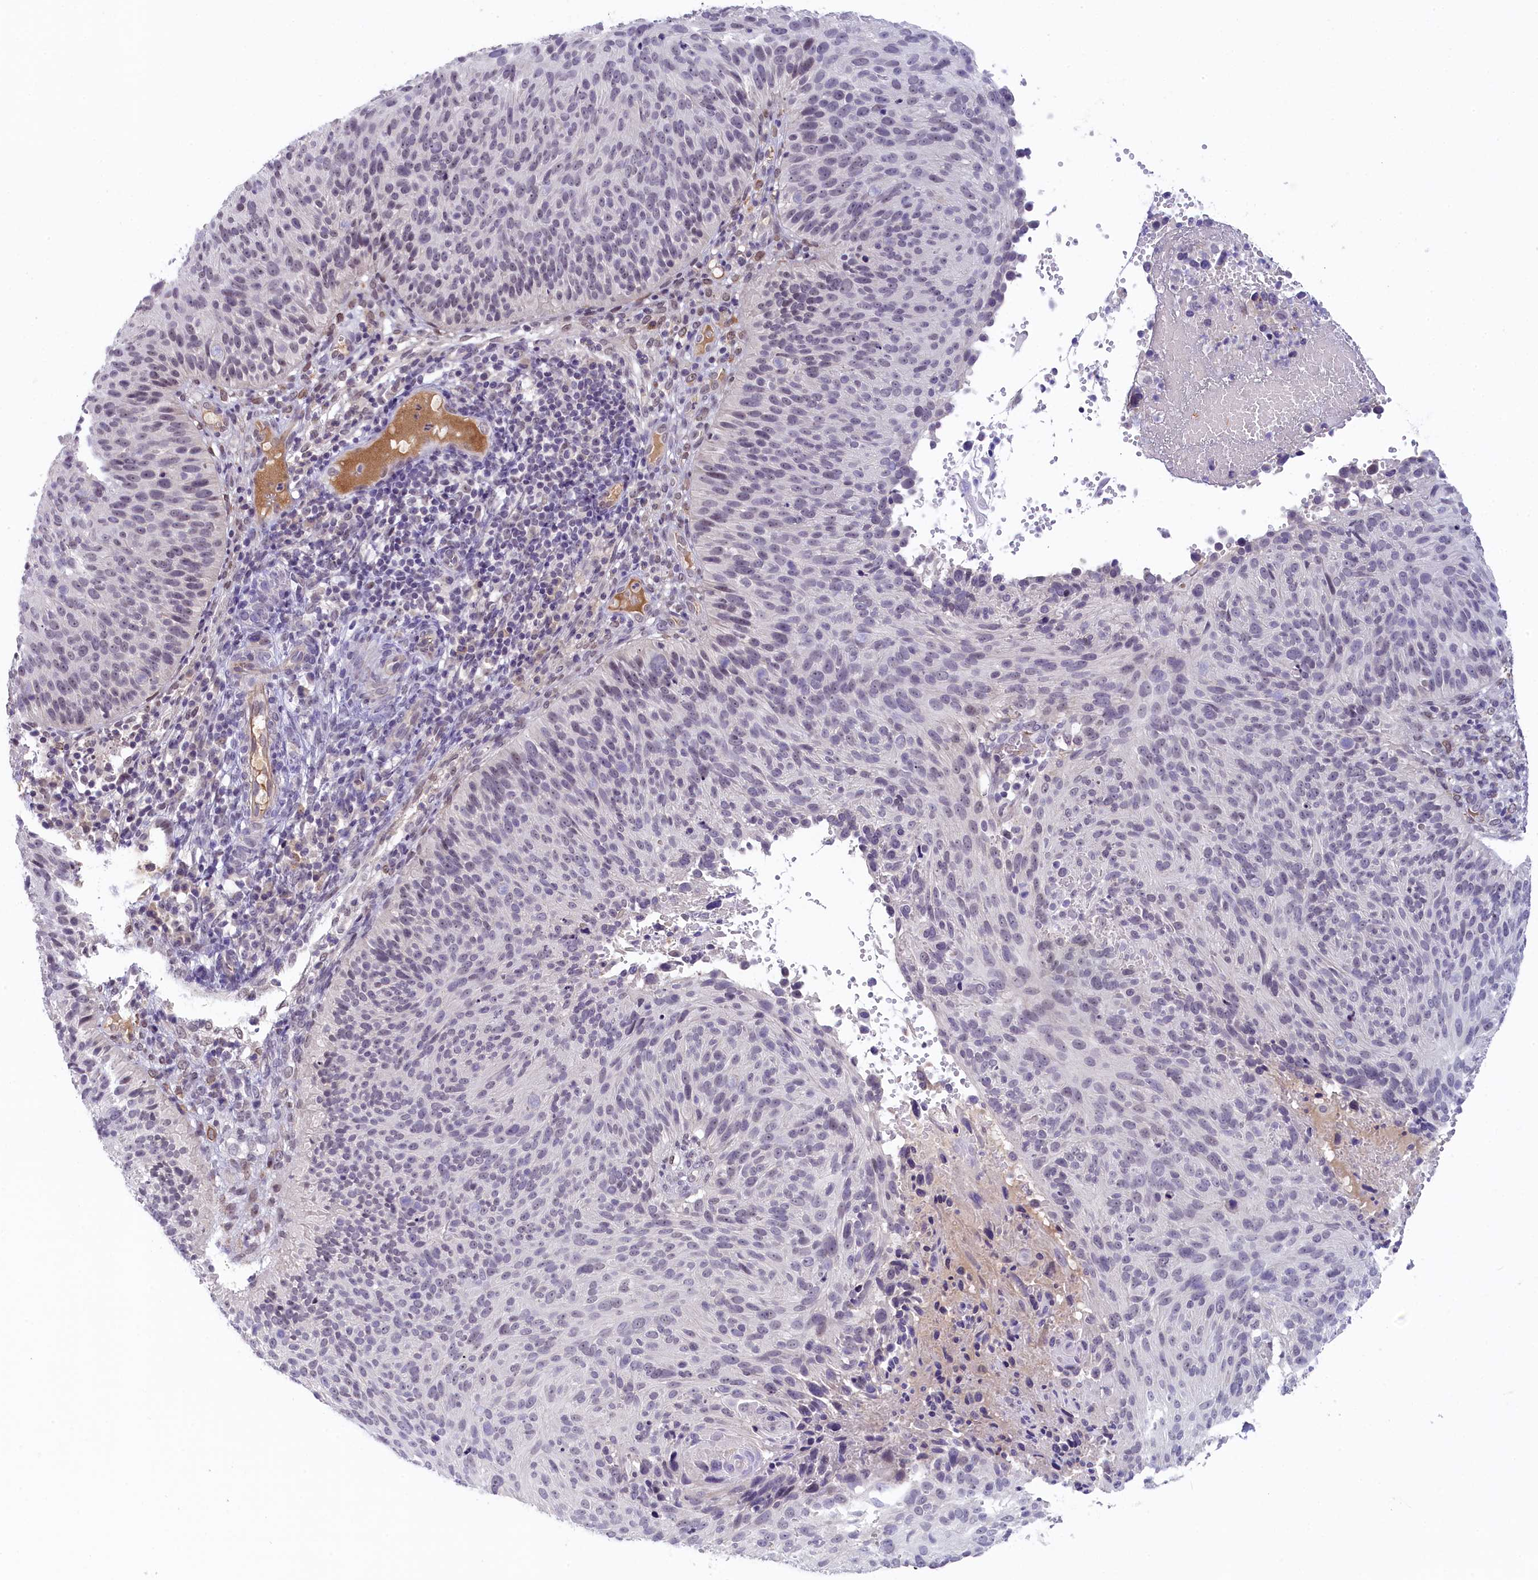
{"staining": {"intensity": "weak", "quantity": "<25%", "location": "nuclear"}, "tissue": "cervical cancer", "cell_type": "Tumor cells", "image_type": "cancer", "snomed": [{"axis": "morphology", "description": "Squamous cell carcinoma, NOS"}, {"axis": "topography", "description": "Cervix"}], "caption": "Human cervical cancer (squamous cell carcinoma) stained for a protein using IHC demonstrates no expression in tumor cells.", "gene": "CRAMP1", "patient": {"sex": "female", "age": 74}}